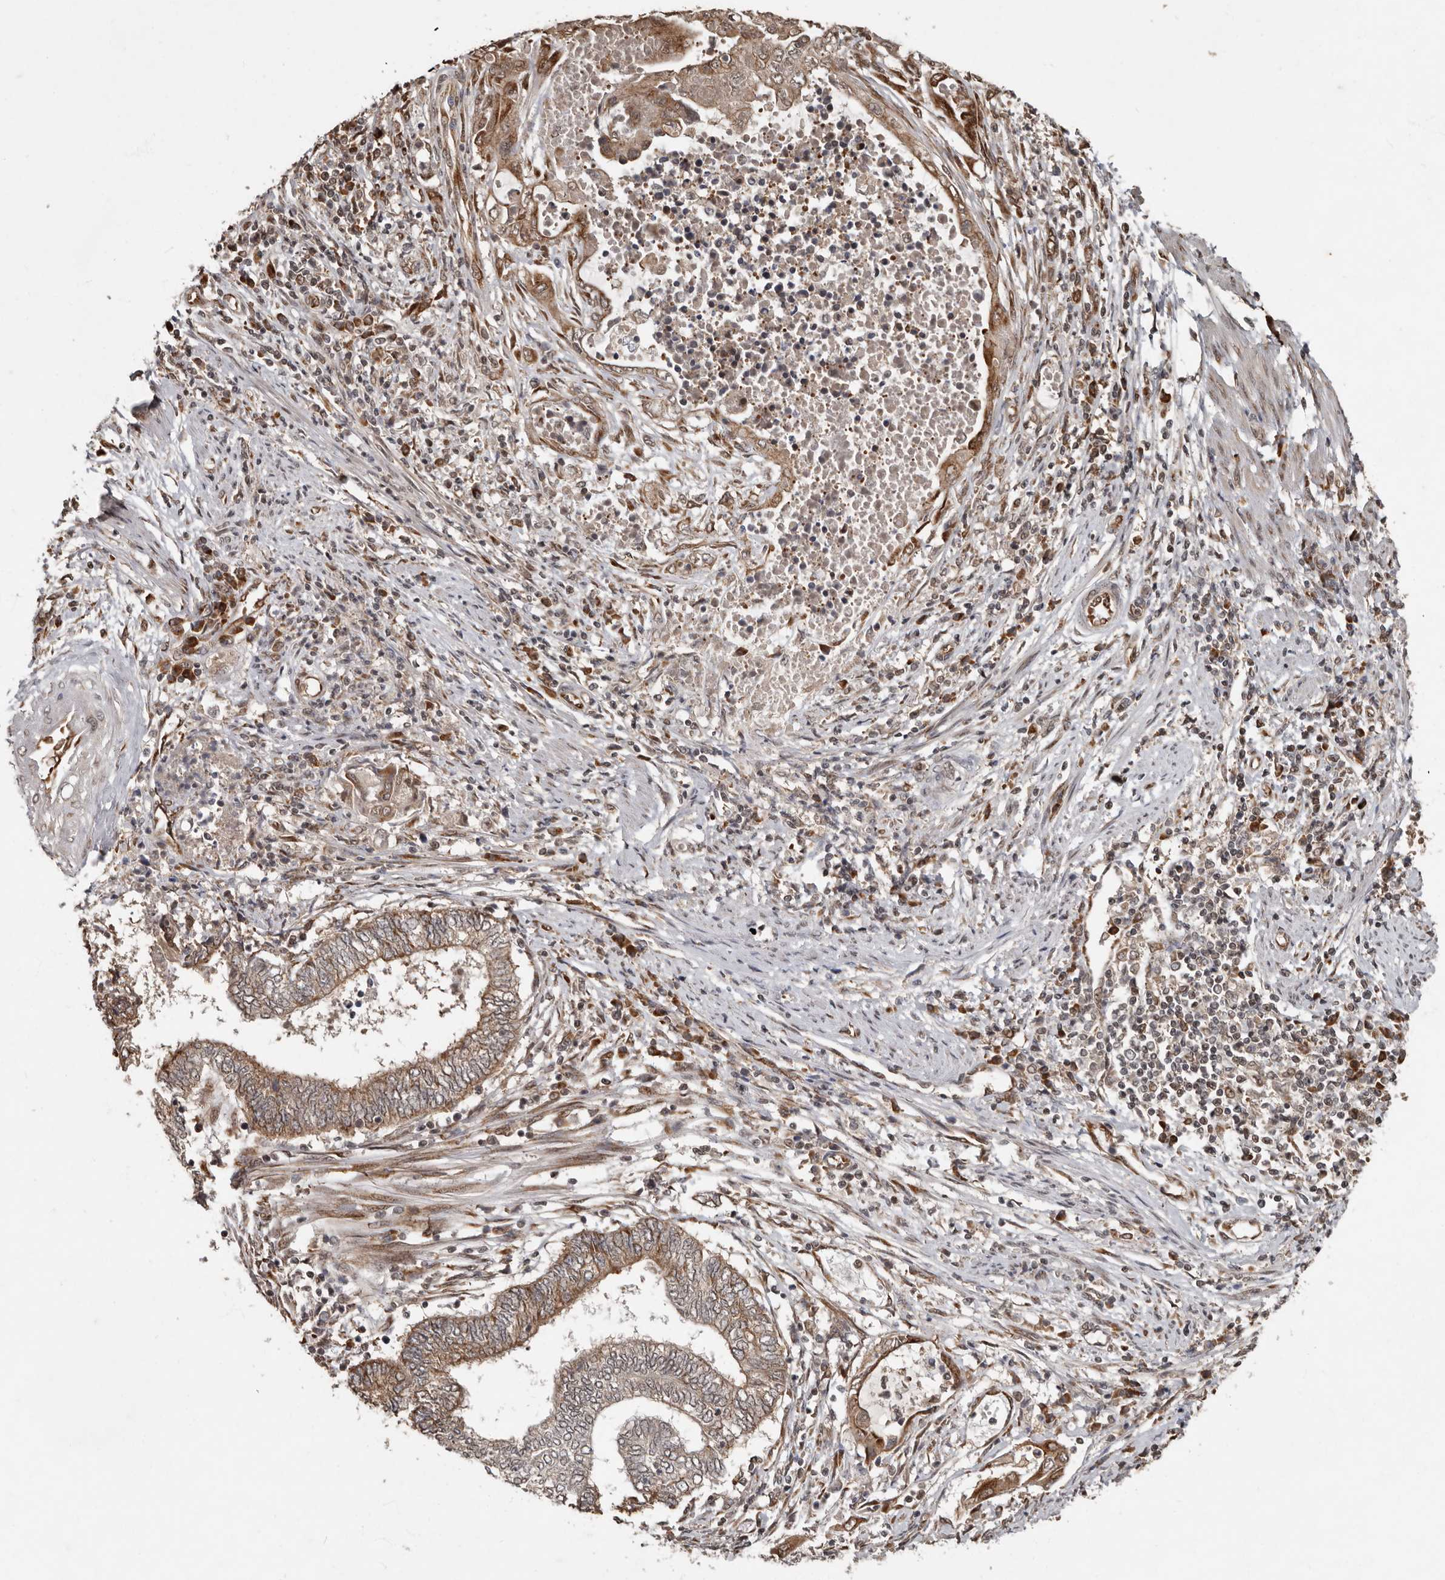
{"staining": {"intensity": "moderate", "quantity": "25%-75%", "location": "cytoplasmic/membranous"}, "tissue": "endometrial cancer", "cell_type": "Tumor cells", "image_type": "cancer", "snomed": [{"axis": "morphology", "description": "Adenocarcinoma, NOS"}, {"axis": "topography", "description": "Uterus"}, {"axis": "topography", "description": "Endometrium"}], "caption": "Endometrial adenocarcinoma stained with IHC shows moderate cytoplasmic/membranous staining in about 25%-75% of tumor cells.", "gene": "LRGUK", "patient": {"sex": "female", "age": 70}}